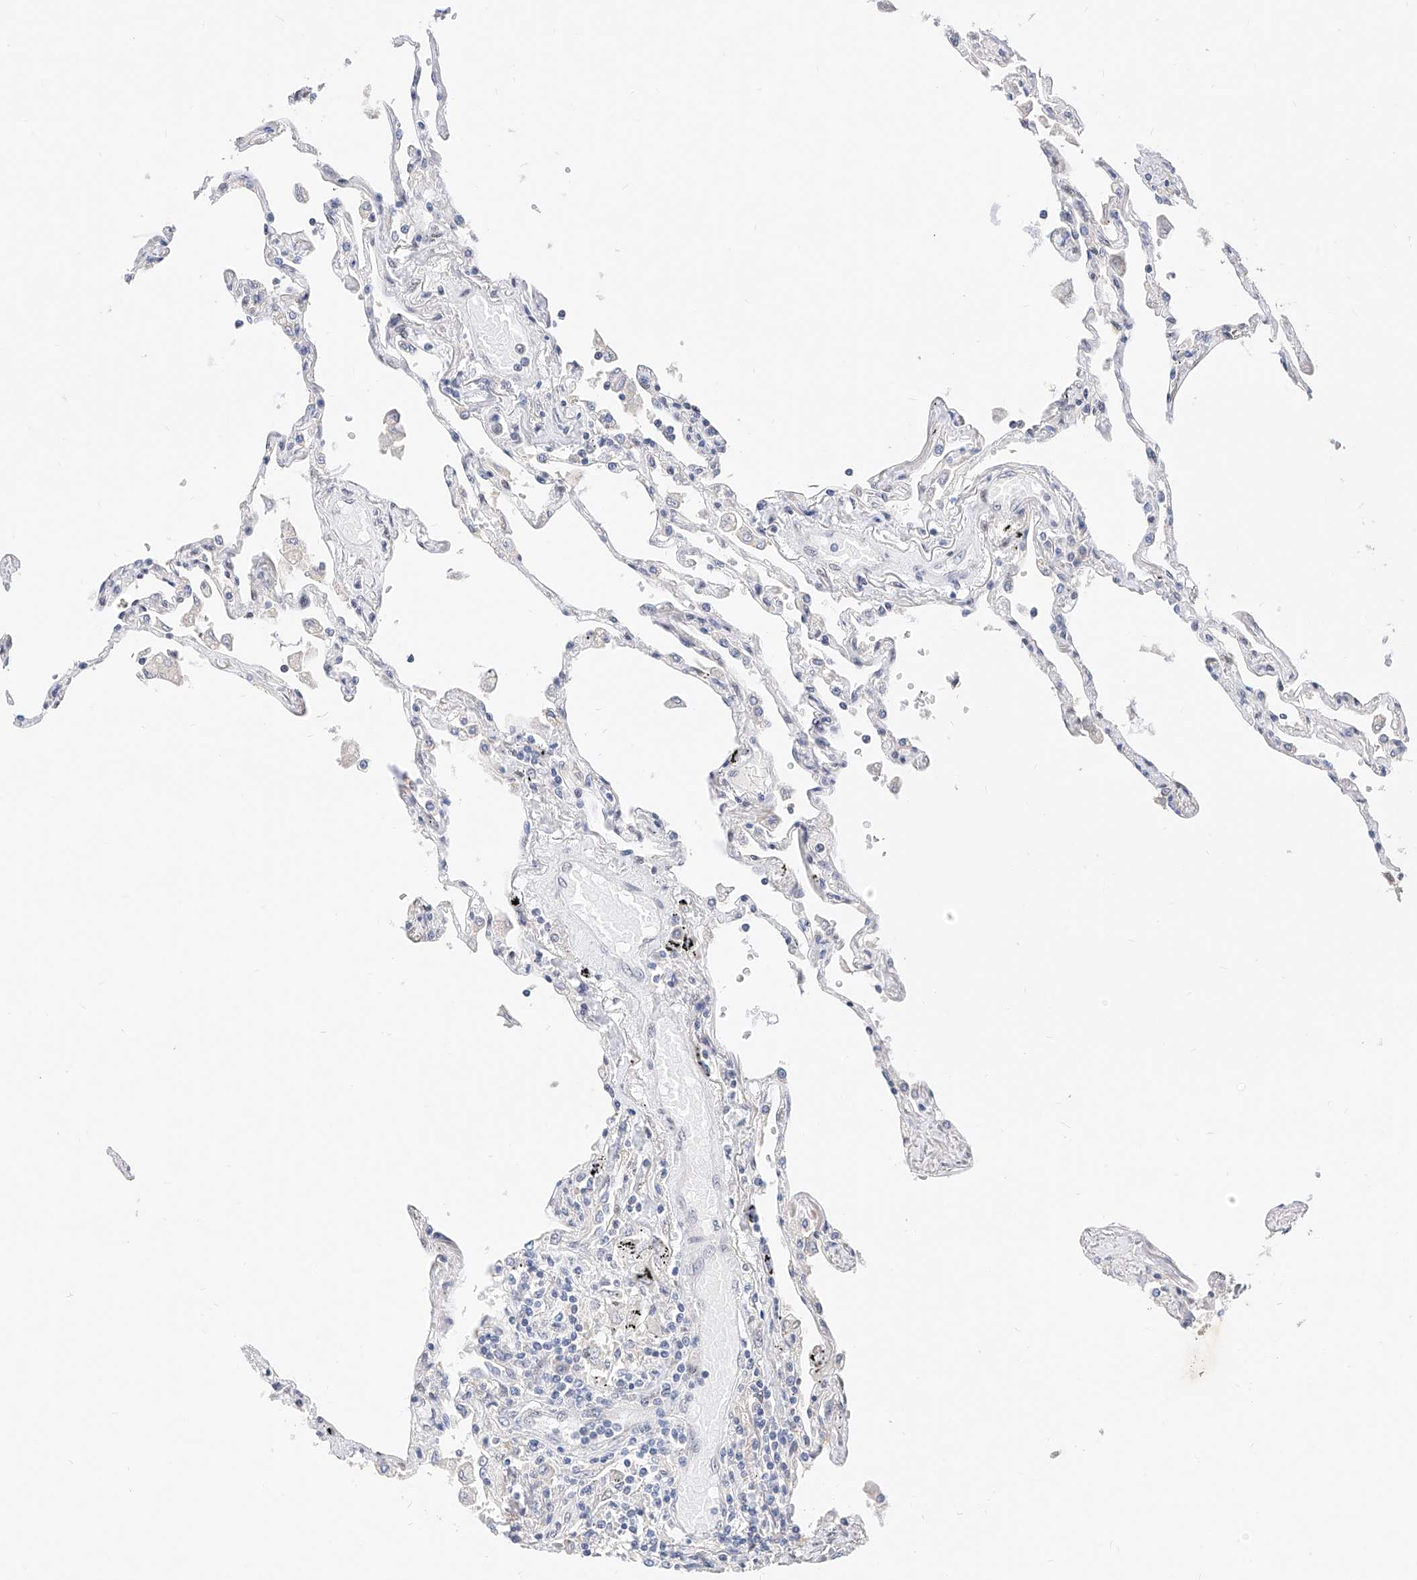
{"staining": {"intensity": "negative", "quantity": "none", "location": "none"}, "tissue": "lung", "cell_type": "Alveolar cells", "image_type": "normal", "snomed": [{"axis": "morphology", "description": "Normal tissue, NOS"}, {"axis": "topography", "description": "Lung"}], "caption": "The photomicrograph demonstrates no significant positivity in alveolar cells of lung.", "gene": "KCNJ1", "patient": {"sex": "female", "age": 67}}